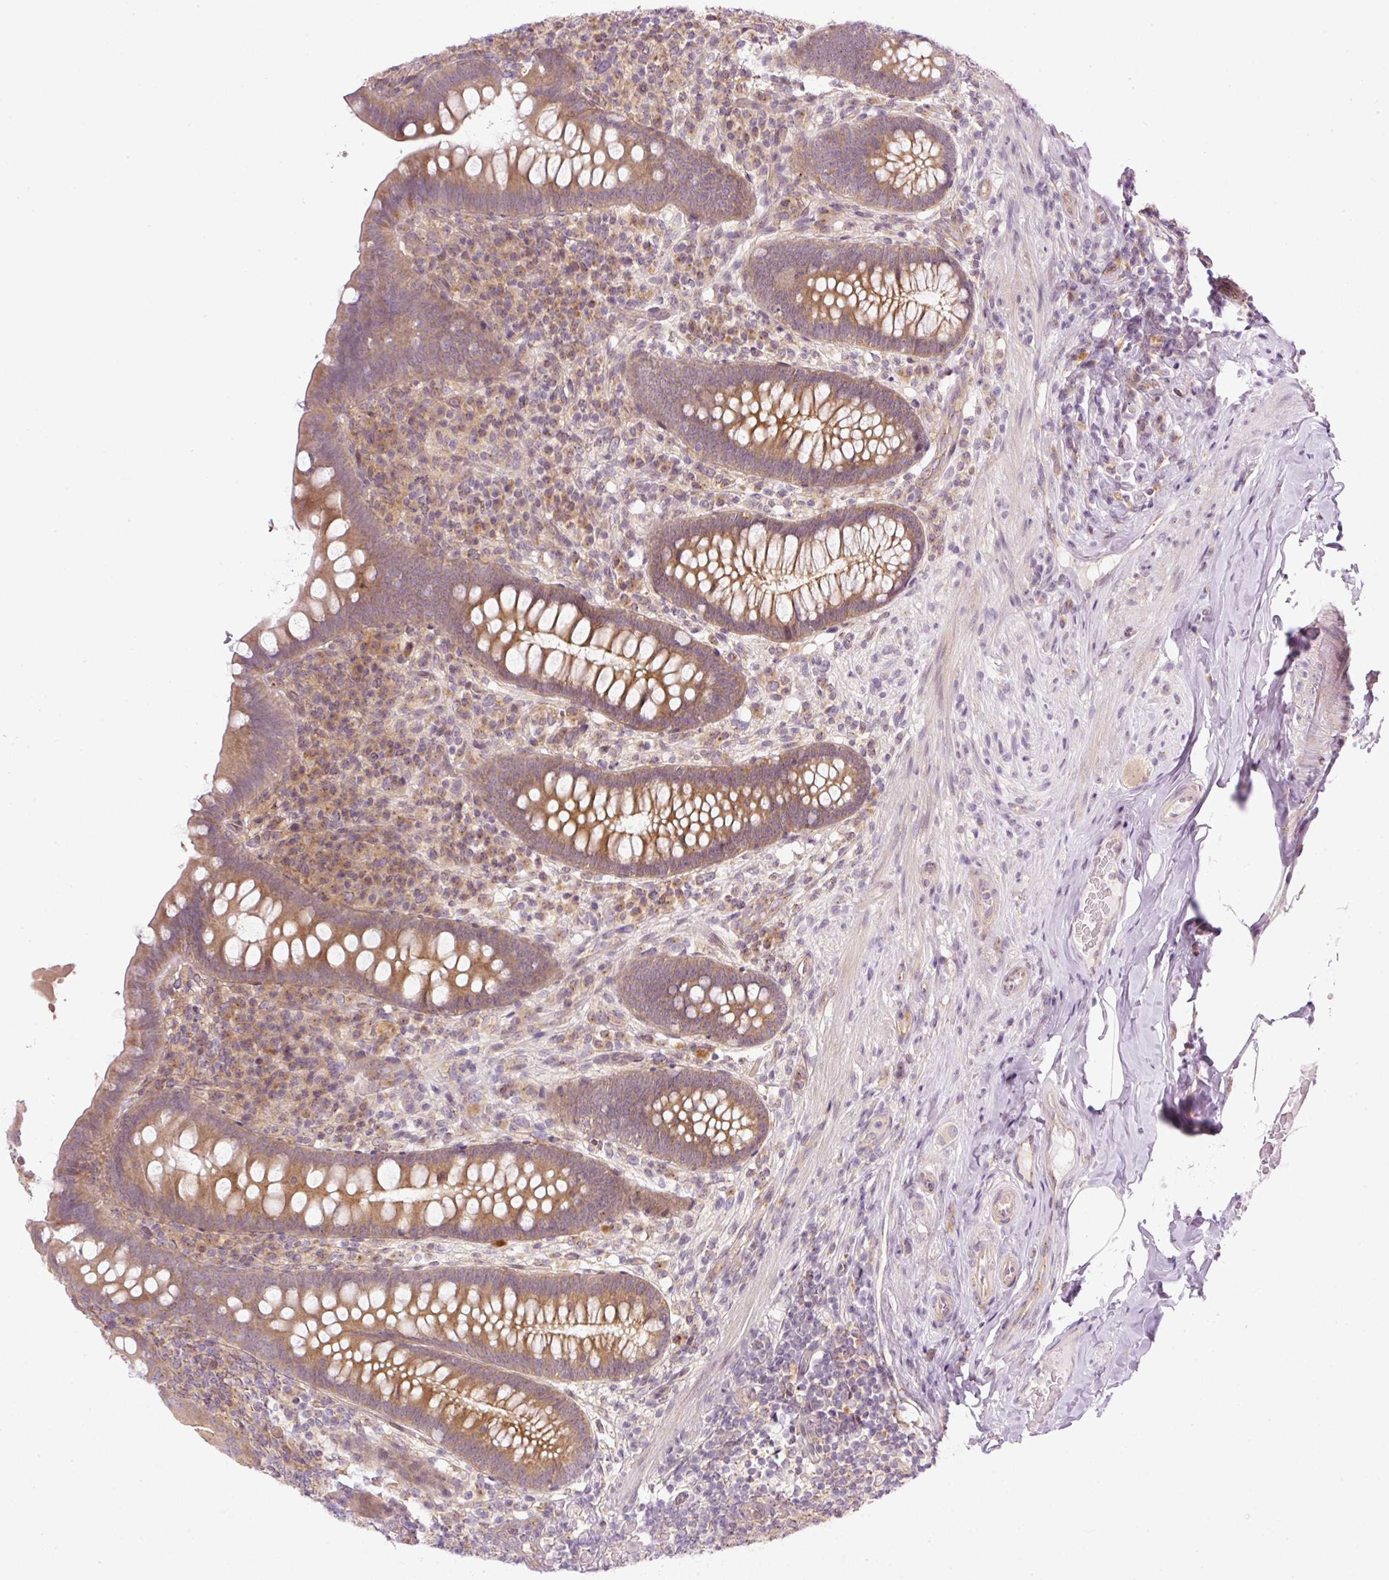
{"staining": {"intensity": "moderate", "quantity": ">75%", "location": "cytoplasmic/membranous"}, "tissue": "appendix", "cell_type": "Glandular cells", "image_type": "normal", "snomed": [{"axis": "morphology", "description": "Normal tissue, NOS"}, {"axis": "topography", "description": "Appendix"}], "caption": "Moderate cytoplasmic/membranous protein expression is seen in approximately >75% of glandular cells in appendix.", "gene": "MZT2A", "patient": {"sex": "male", "age": 71}}